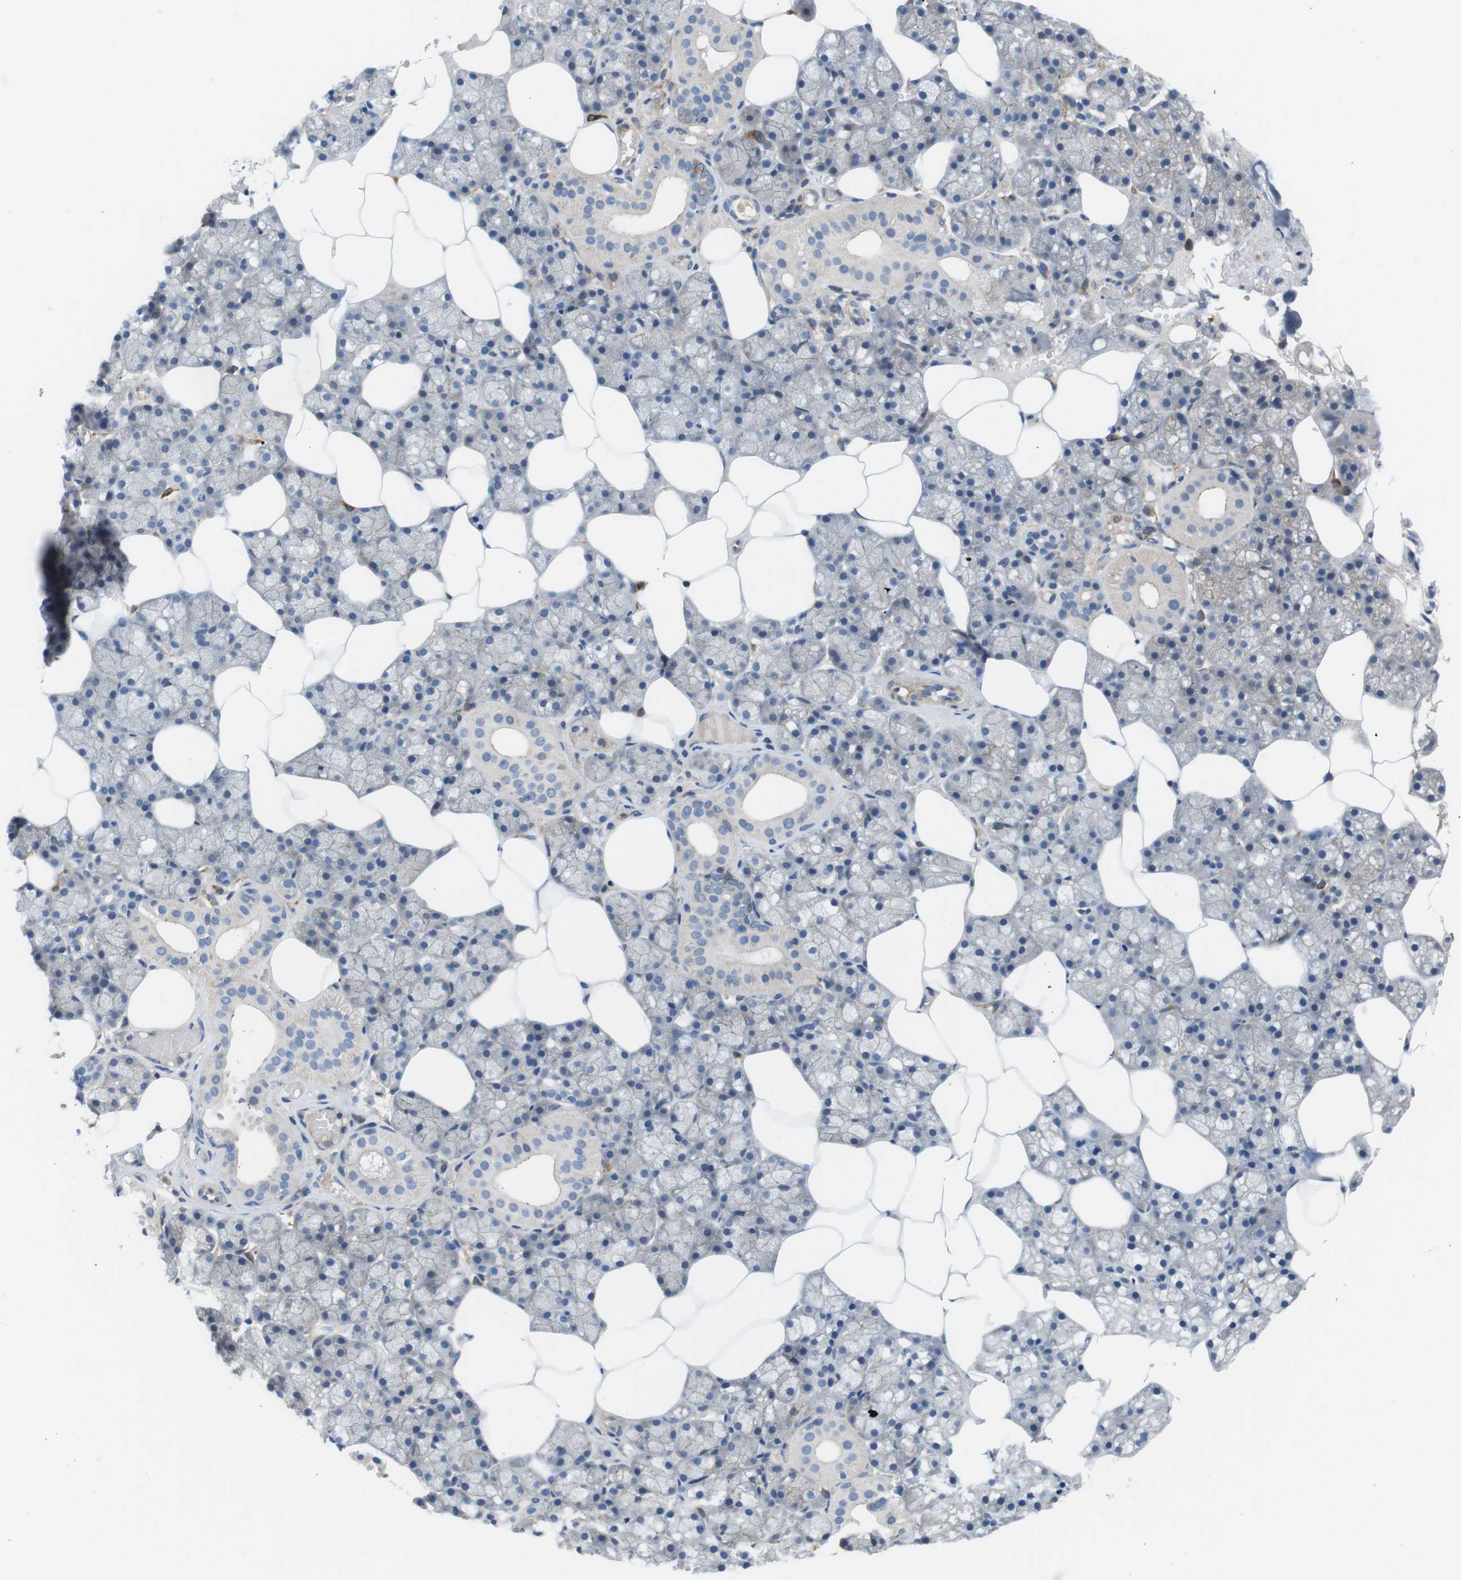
{"staining": {"intensity": "weak", "quantity": "<25%", "location": "cytoplasmic/membranous"}, "tissue": "salivary gland", "cell_type": "Glandular cells", "image_type": "normal", "snomed": [{"axis": "morphology", "description": "Normal tissue, NOS"}, {"axis": "topography", "description": "Salivary gland"}], "caption": "Immunohistochemistry histopathology image of normal salivary gland: salivary gland stained with DAB (3,3'-diaminobenzidine) reveals no significant protein positivity in glandular cells. (Brightfield microscopy of DAB (3,3'-diaminobenzidine) IHC at high magnification).", "gene": "DCLK1", "patient": {"sex": "male", "age": 62}}